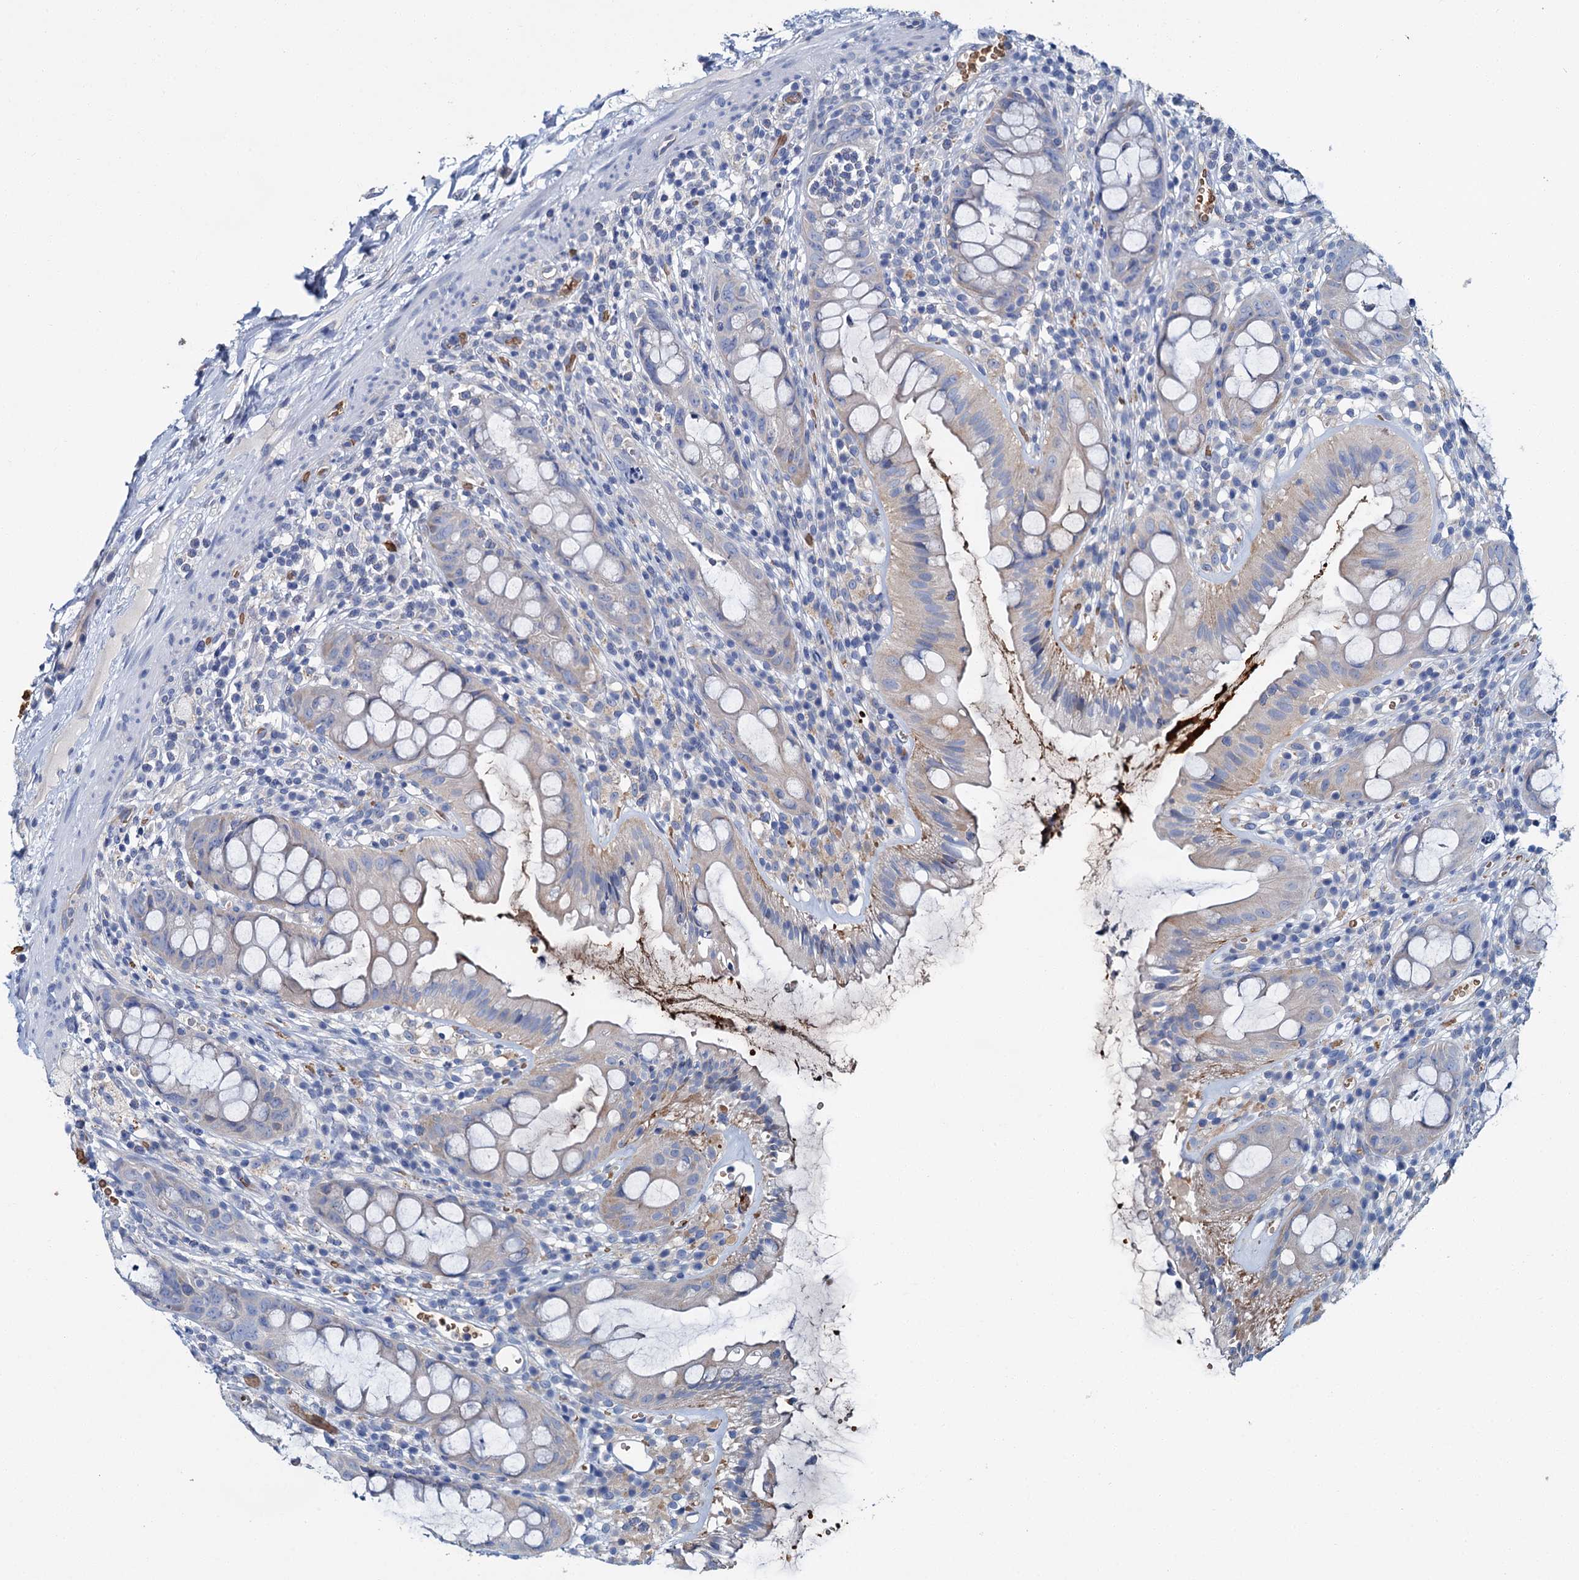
{"staining": {"intensity": "negative", "quantity": "none", "location": "none"}, "tissue": "rectum", "cell_type": "Glandular cells", "image_type": "normal", "snomed": [{"axis": "morphology", "description": "Normal tissue, NOS"}, {"axis": "topography", "description": "Rectum"}], "caption": "Benign rectum was stained to show a protein in brown. There is no significant expression in glandular cells.", "gene": "ATG2A", "patient": {"sex": "female", "age": 57}}